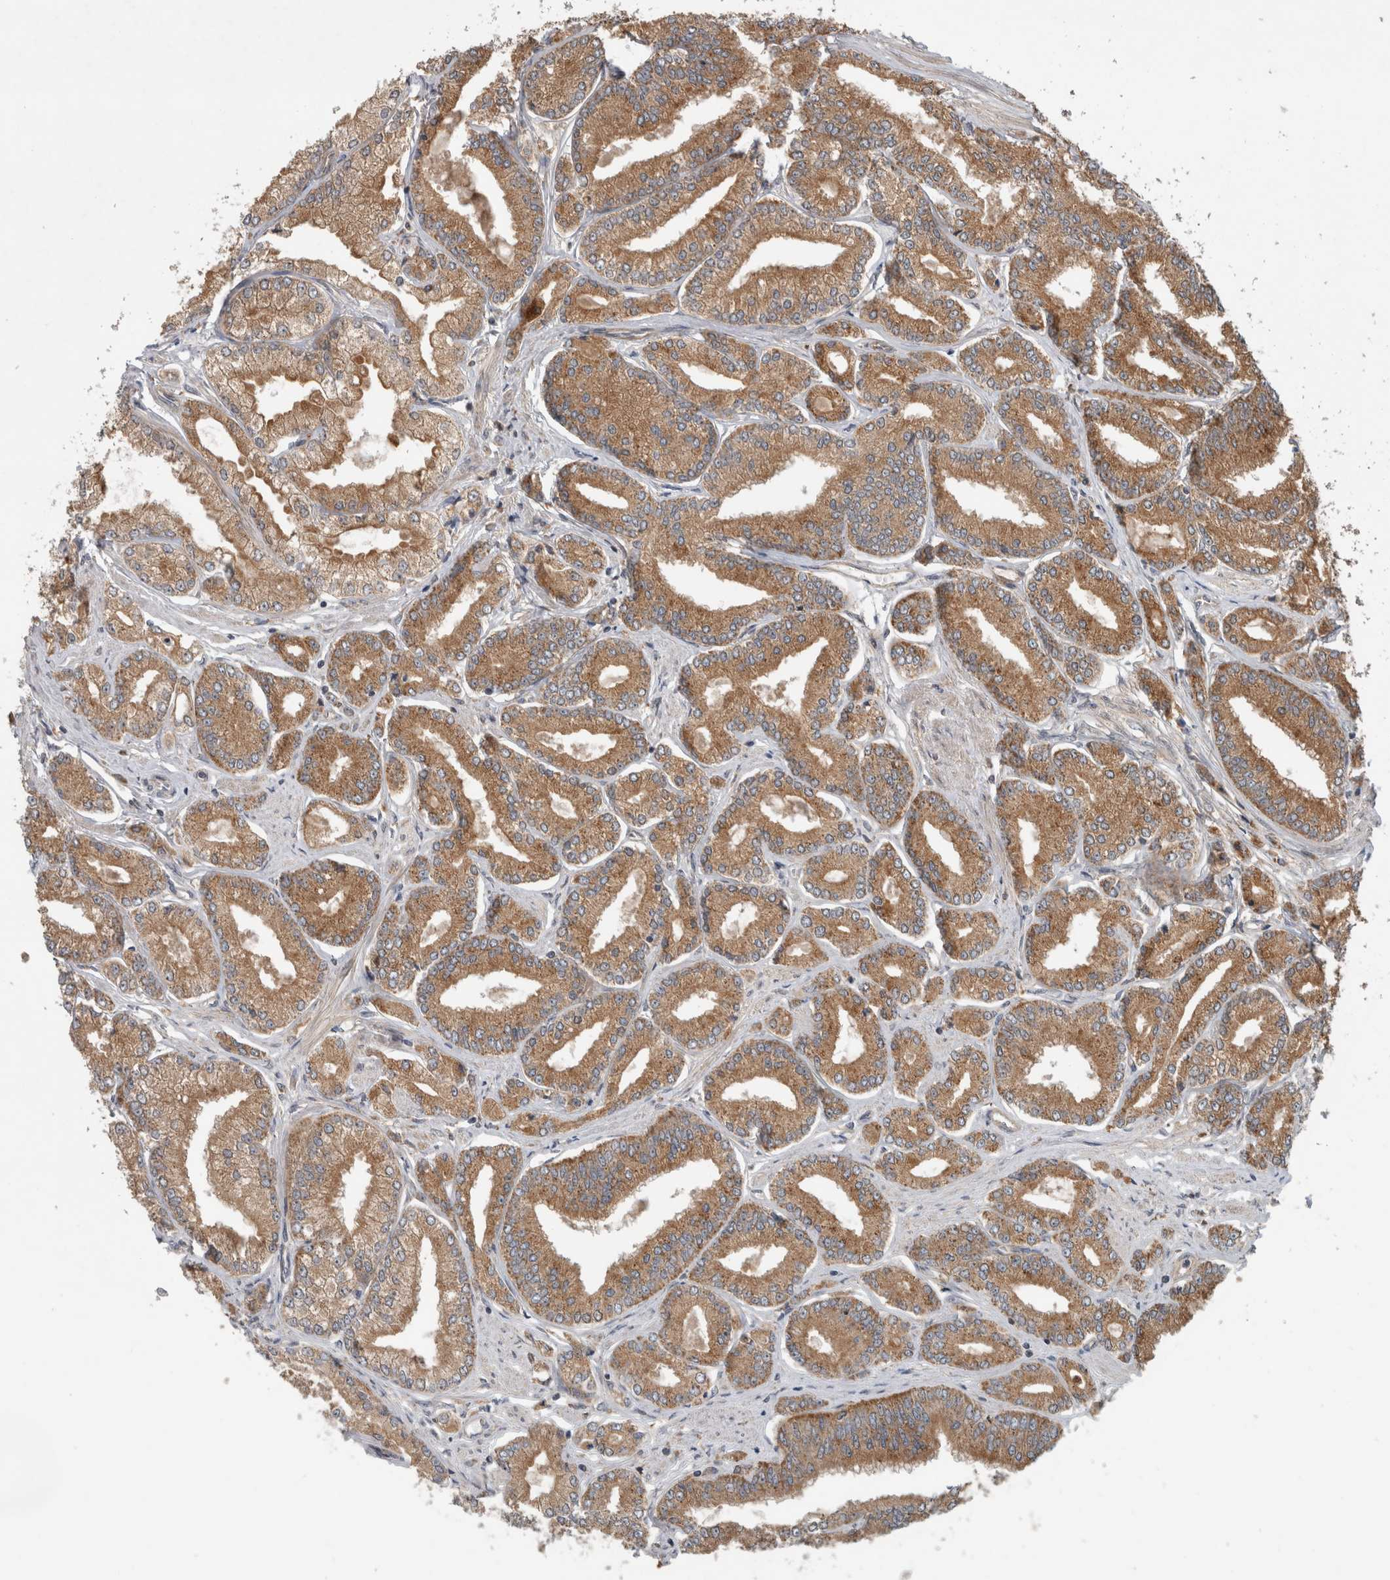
{"staining": {"intensity": "moderate", "quantity": ">75%", "location": "cytoplasmic/membranous"}, "tissue": "prostate cancer", "cell_type": "Tumor cells", "image_type": "cancer", "snomed": [{"axis": "morphology", "description": "Adenocarcinoma, Low grade"}, {"axis": "topography", "description": "Prostate"}], "caption": "Immunohistochemistry (IHC) staining of prostate low-grade adenocarcinoma, which demonstrates medium levels of moderate cytoplasmic/membranous staining in about >75% of tumor cells indicating moderate cytoplasmic/membranous protein positivity. The staining was performed using DAB (3,3'-diaminobenzidine) (brown) for protein detection and nuclei were counterstained in hematoxylin (blue).", "gene": "ADGRL3", "patient": {"sex": "male", "age": 52}}